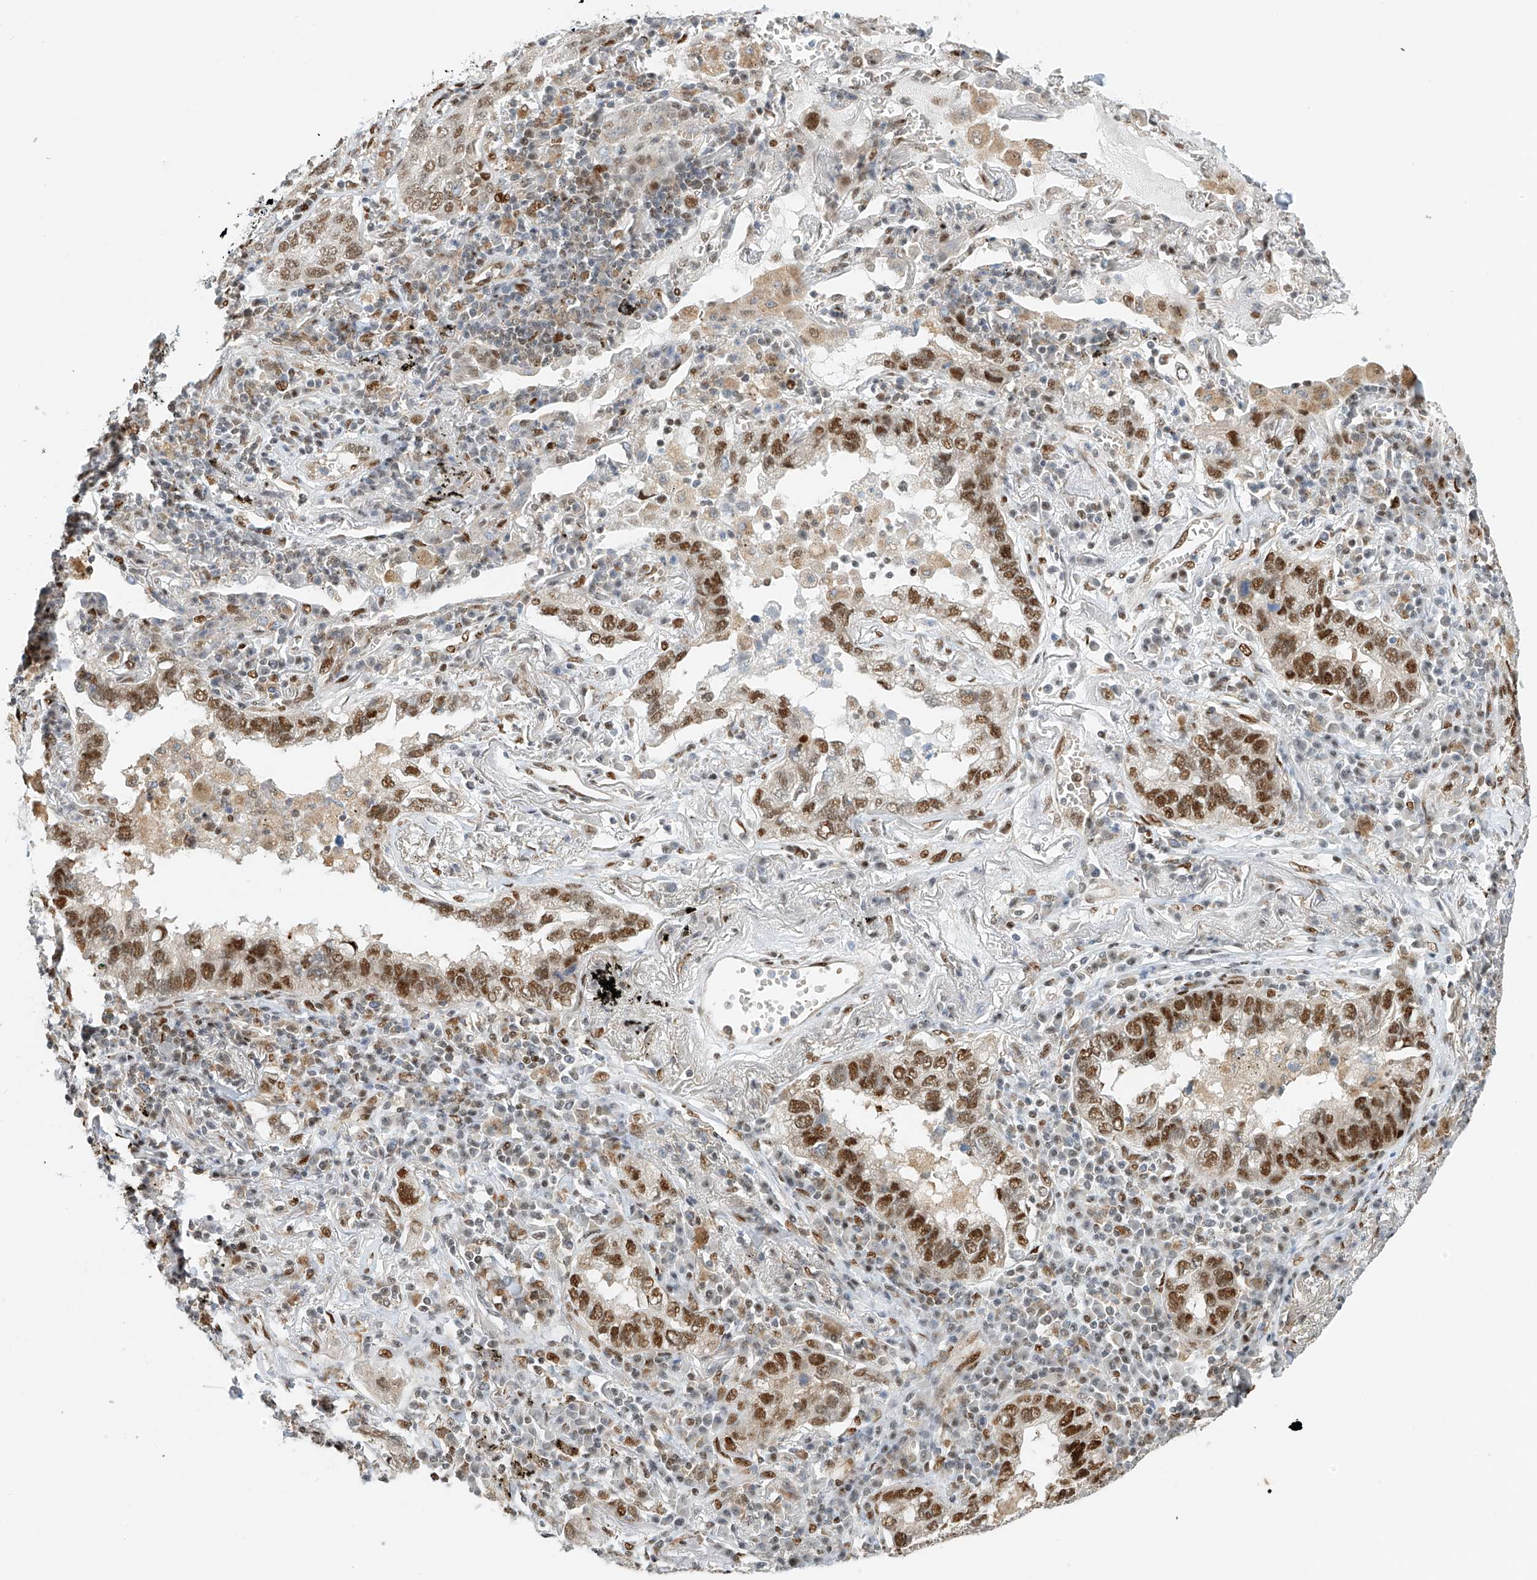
{"staining": {"intensity": "strong", "quantity": "25%-75%", "location": "nuclear"}, "tissue": "lung cancer", "cell_type": "Tumor cells", "image_type": "cancer", "snomed": [{"axis": "morphology", "description": "Adenocarcinoma, NOS"}, {"axis": "topography", "description": "Lung"}], "caption": "Protein analysis of adenocarcinoma (lung) tissue reveals strong nuclear expression in approximately 25%-75% of tumor cells.", "gene": "ZNF514", "patient": {"sex": "male", "age": 65}}